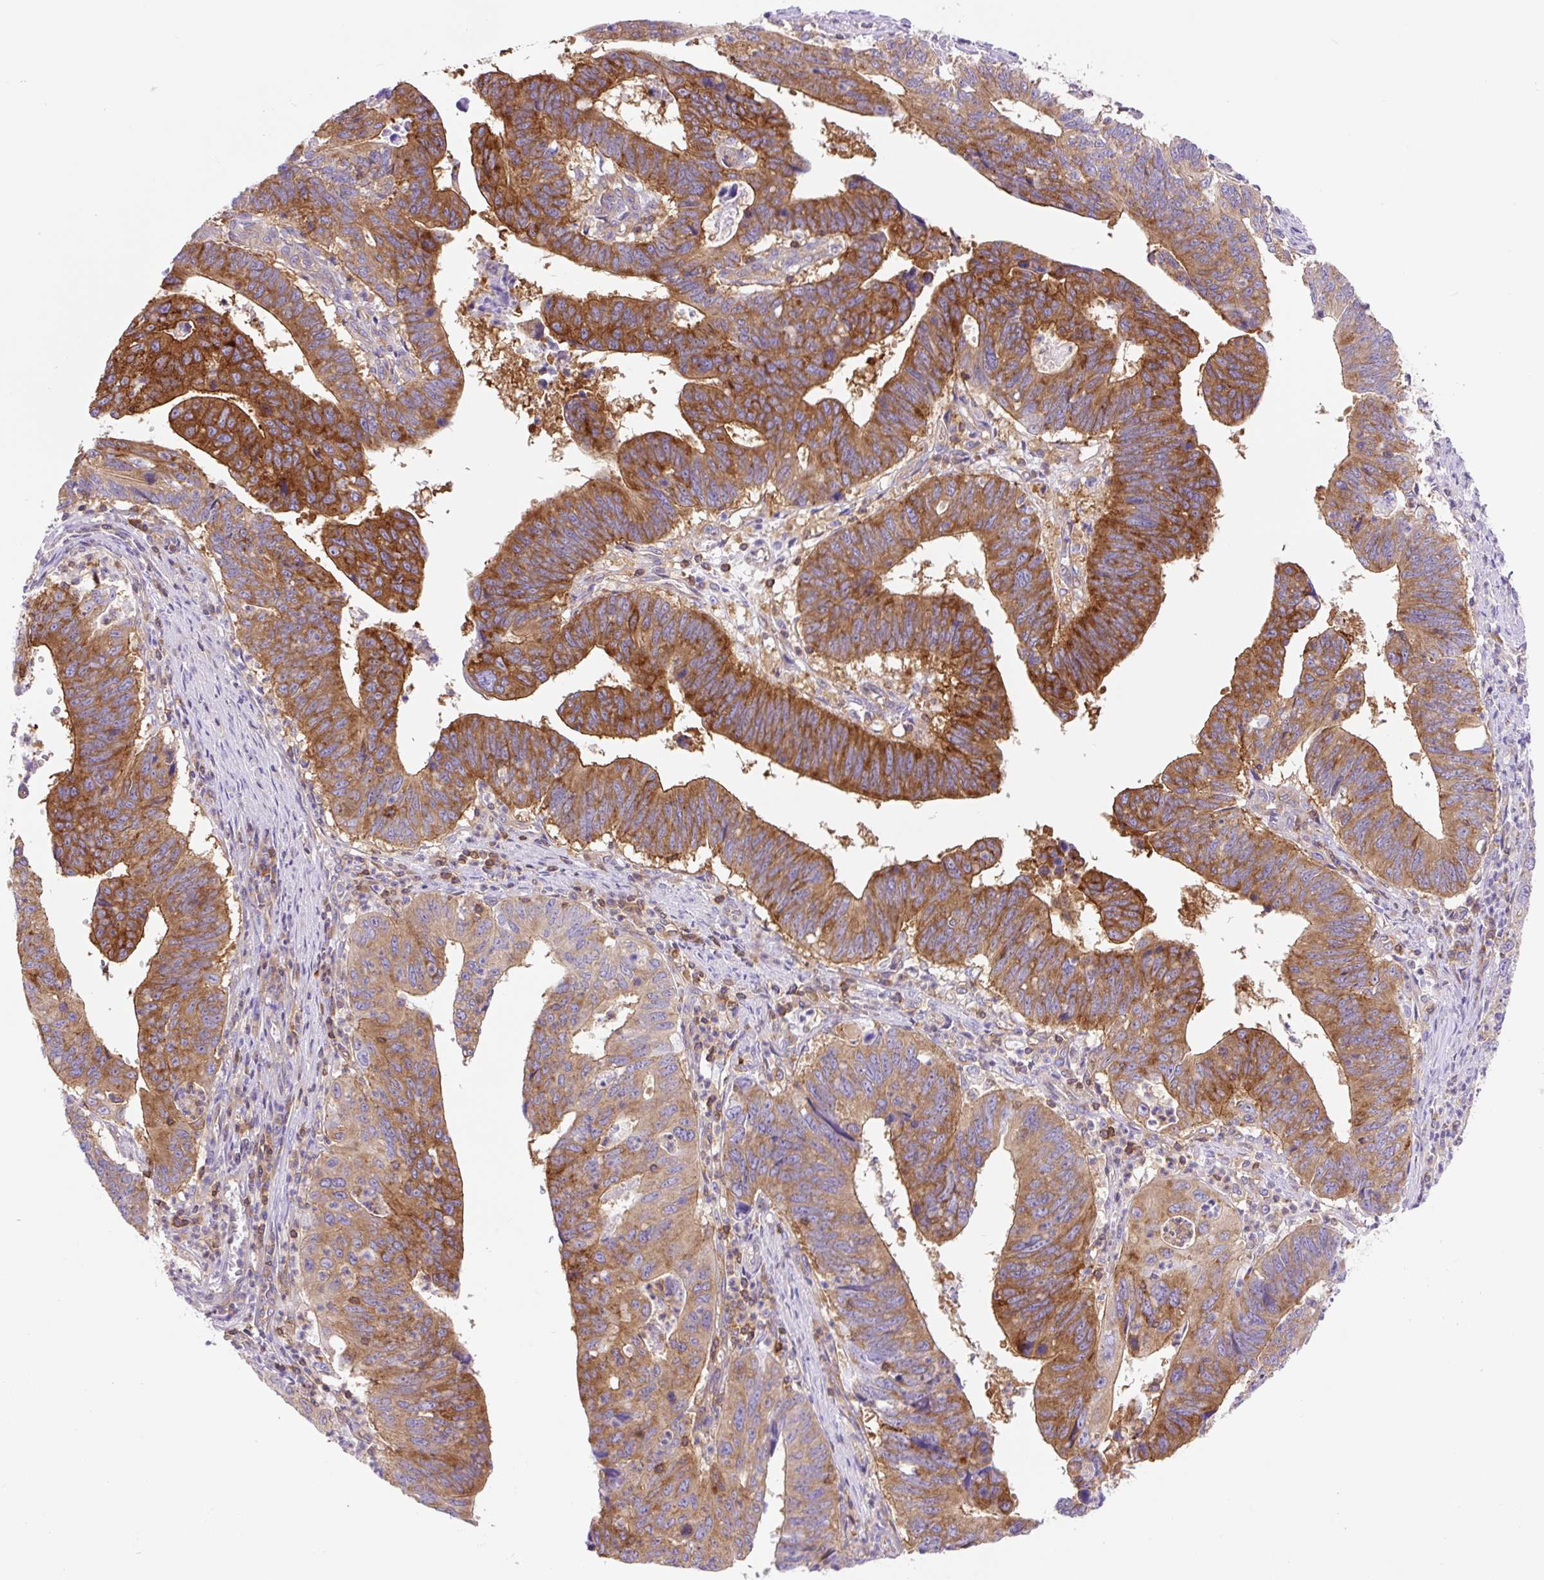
{"staining": {"intensity": "strong", "quantity": ">75%", "location": "cytoplasmic/membranous"}, "tissue": "stomach cancer", "cell_type": "Tumor cells", "image_type": "cancer", "snomed": [{"axis": "morphology", "description": "Adenocarcinoma, NOS"}, {"axis": "topography", "description": "Stomach"}], "caption": "Protein expression by IHC reveals strong cytoplasmic/membranous positivity in about >75% of tumor cells in adenocarcinoma (stomach). The protein is shown in brown color, while the nuclei are stained blue.", "gene": "DNM2", "patient": {"sex": "male", "age": 59}}